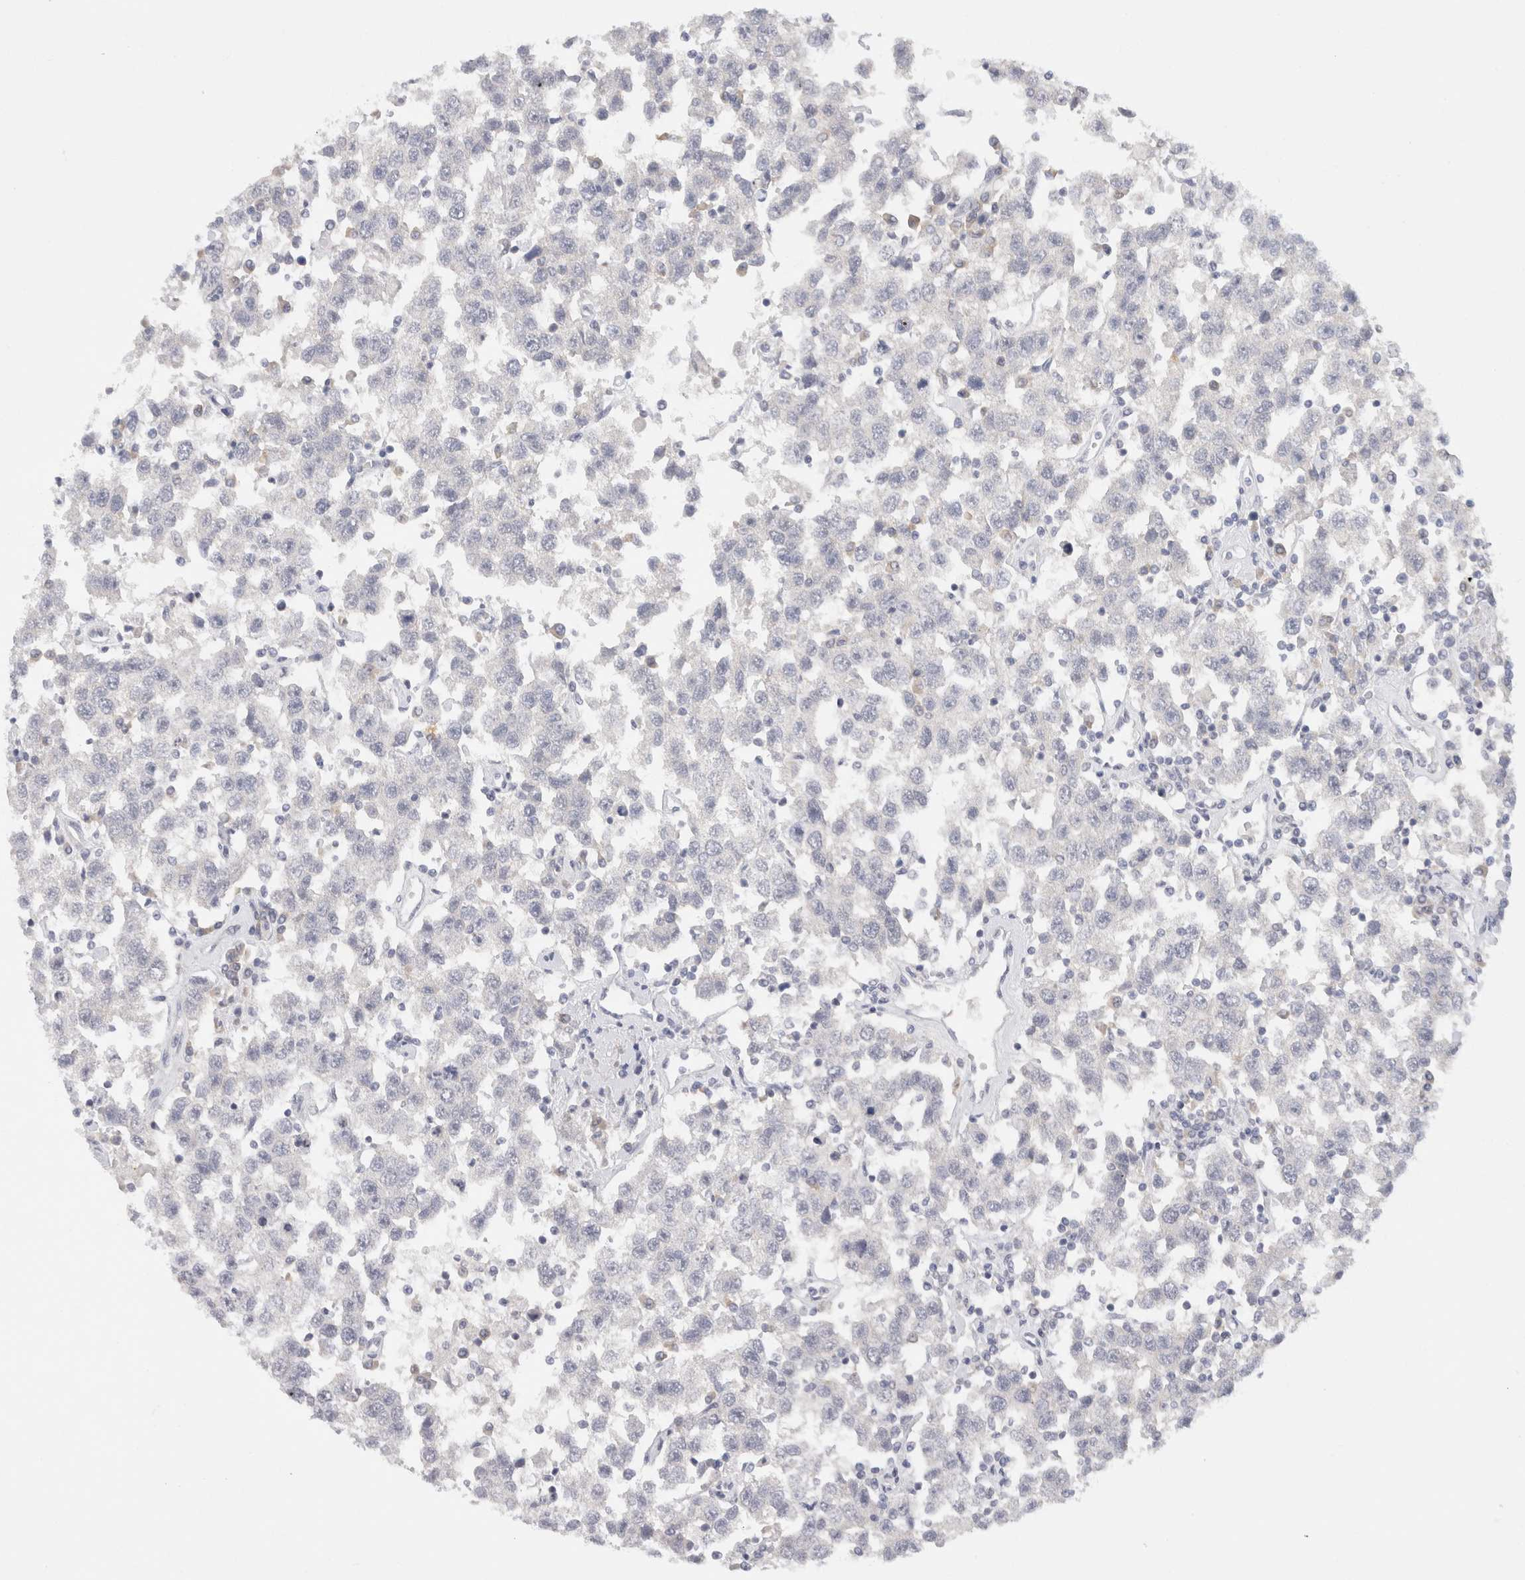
{"staining": {"intensity": "negative", "quantity": "none", "location": "none"}, "tissue": "testis cancer", "cell_type": "Tumor cells", "image_type": "cancer", "snomed": [{"axis": "morphology", "description": "Seminoma, NOS"}, {"axis": "topography", "description": "Testis"}], "caption": "An IHC histopathology image of testis cancer is shown. There is no staining in tumor cells of testis cancer.", "gene": "CHRM4", "patient": {"sex": "male", "age": 41}}